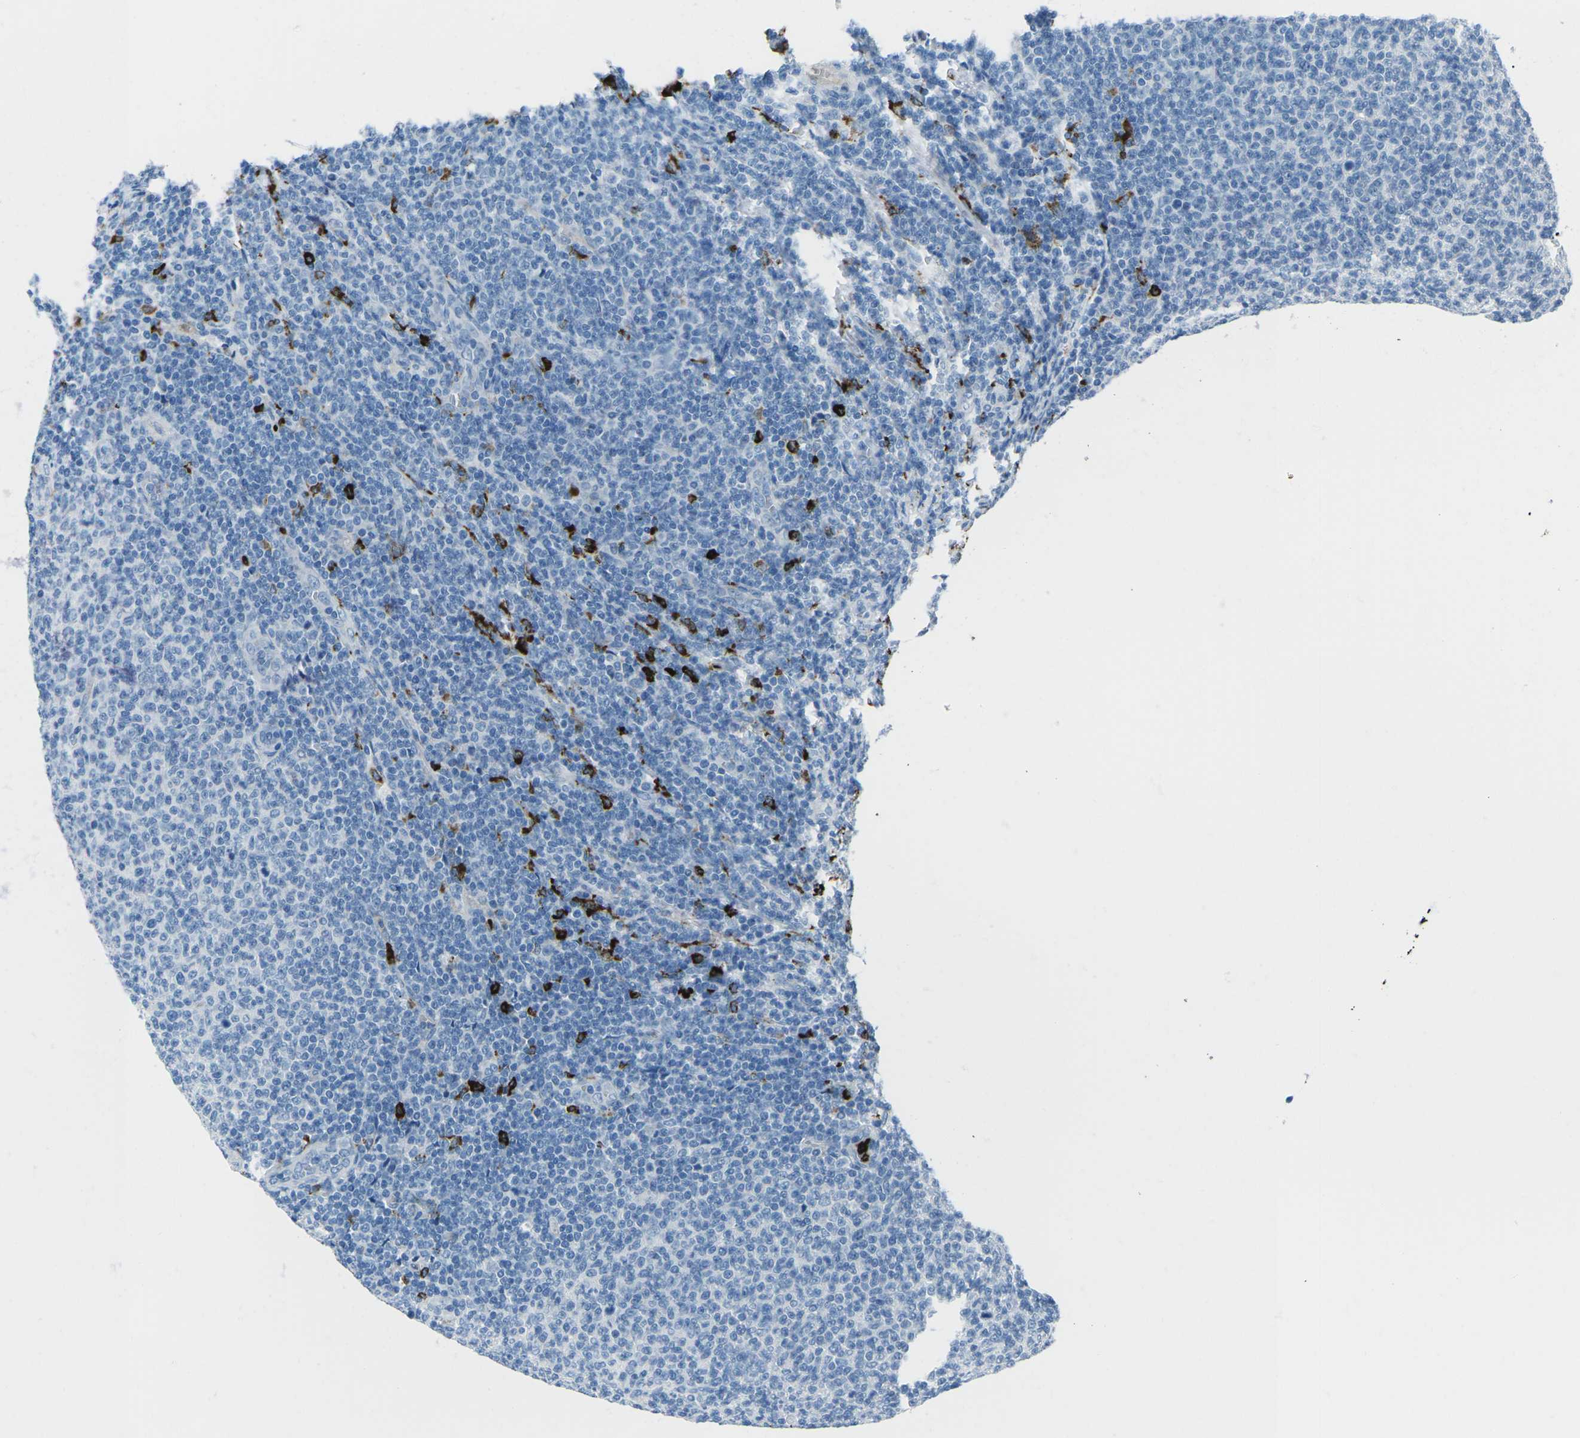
{"staining": {"intensity": "negative", "quantity": "none", "location": "none"}, "tissue": "lymphoma", "cell_type": "Tumor cells", "image_type": "cancer", "snomed": [{"axis": "morphology", "description": "Malignant lymphoma, non-Hodgkin's type, Low grade"}, {"axis": "topography", "description": "Lymph node"}], "caption": "Lymphoma was stained to show a protein in brown. There is no significant expression in tumor cells.", "gene": "FCN1", "patient": {"sex": "male", "age": 66}}